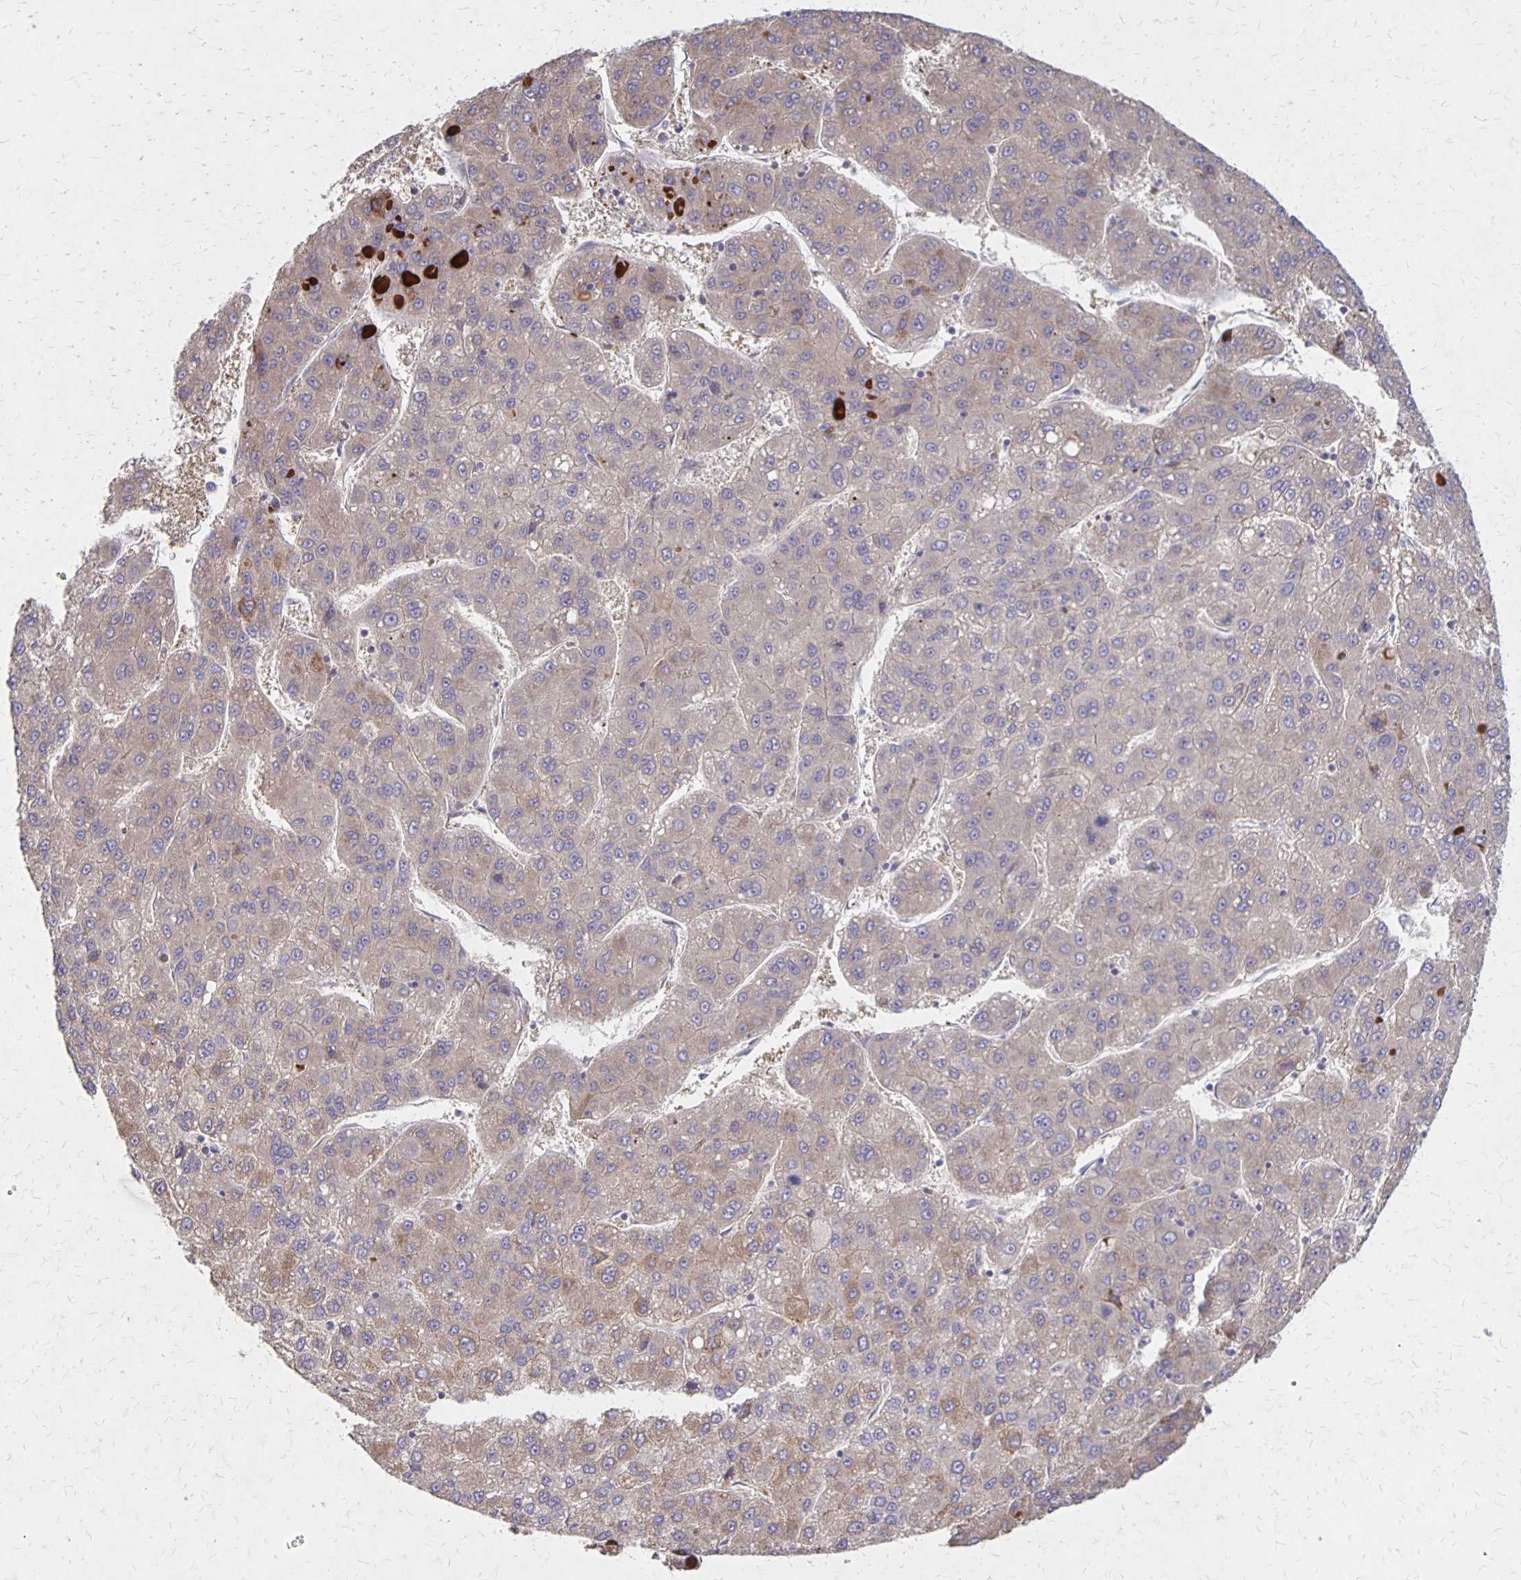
{"staining": {"intensity": "weak", "quantity": "25%-75%", "location": "cytoplasmic/membranous"}, "tissue": "liver cancer", "cell_type": "Tumor cells", "image_type": "cancer", "snomed": [{"axis": "morphology", "description": "Carcinoma, Hepatocellular, NOS"}, {"axis": "topography", "description": "Liver"}], "caption": "Protein staining of liver cancer (hepatocellular carcinoma) tissue shows weak cytoplasmic/membranous staining in approximately 25%-75% of tumor cells.", "gene": "NOG", "patient": {"sex": "female", "age": 82}}